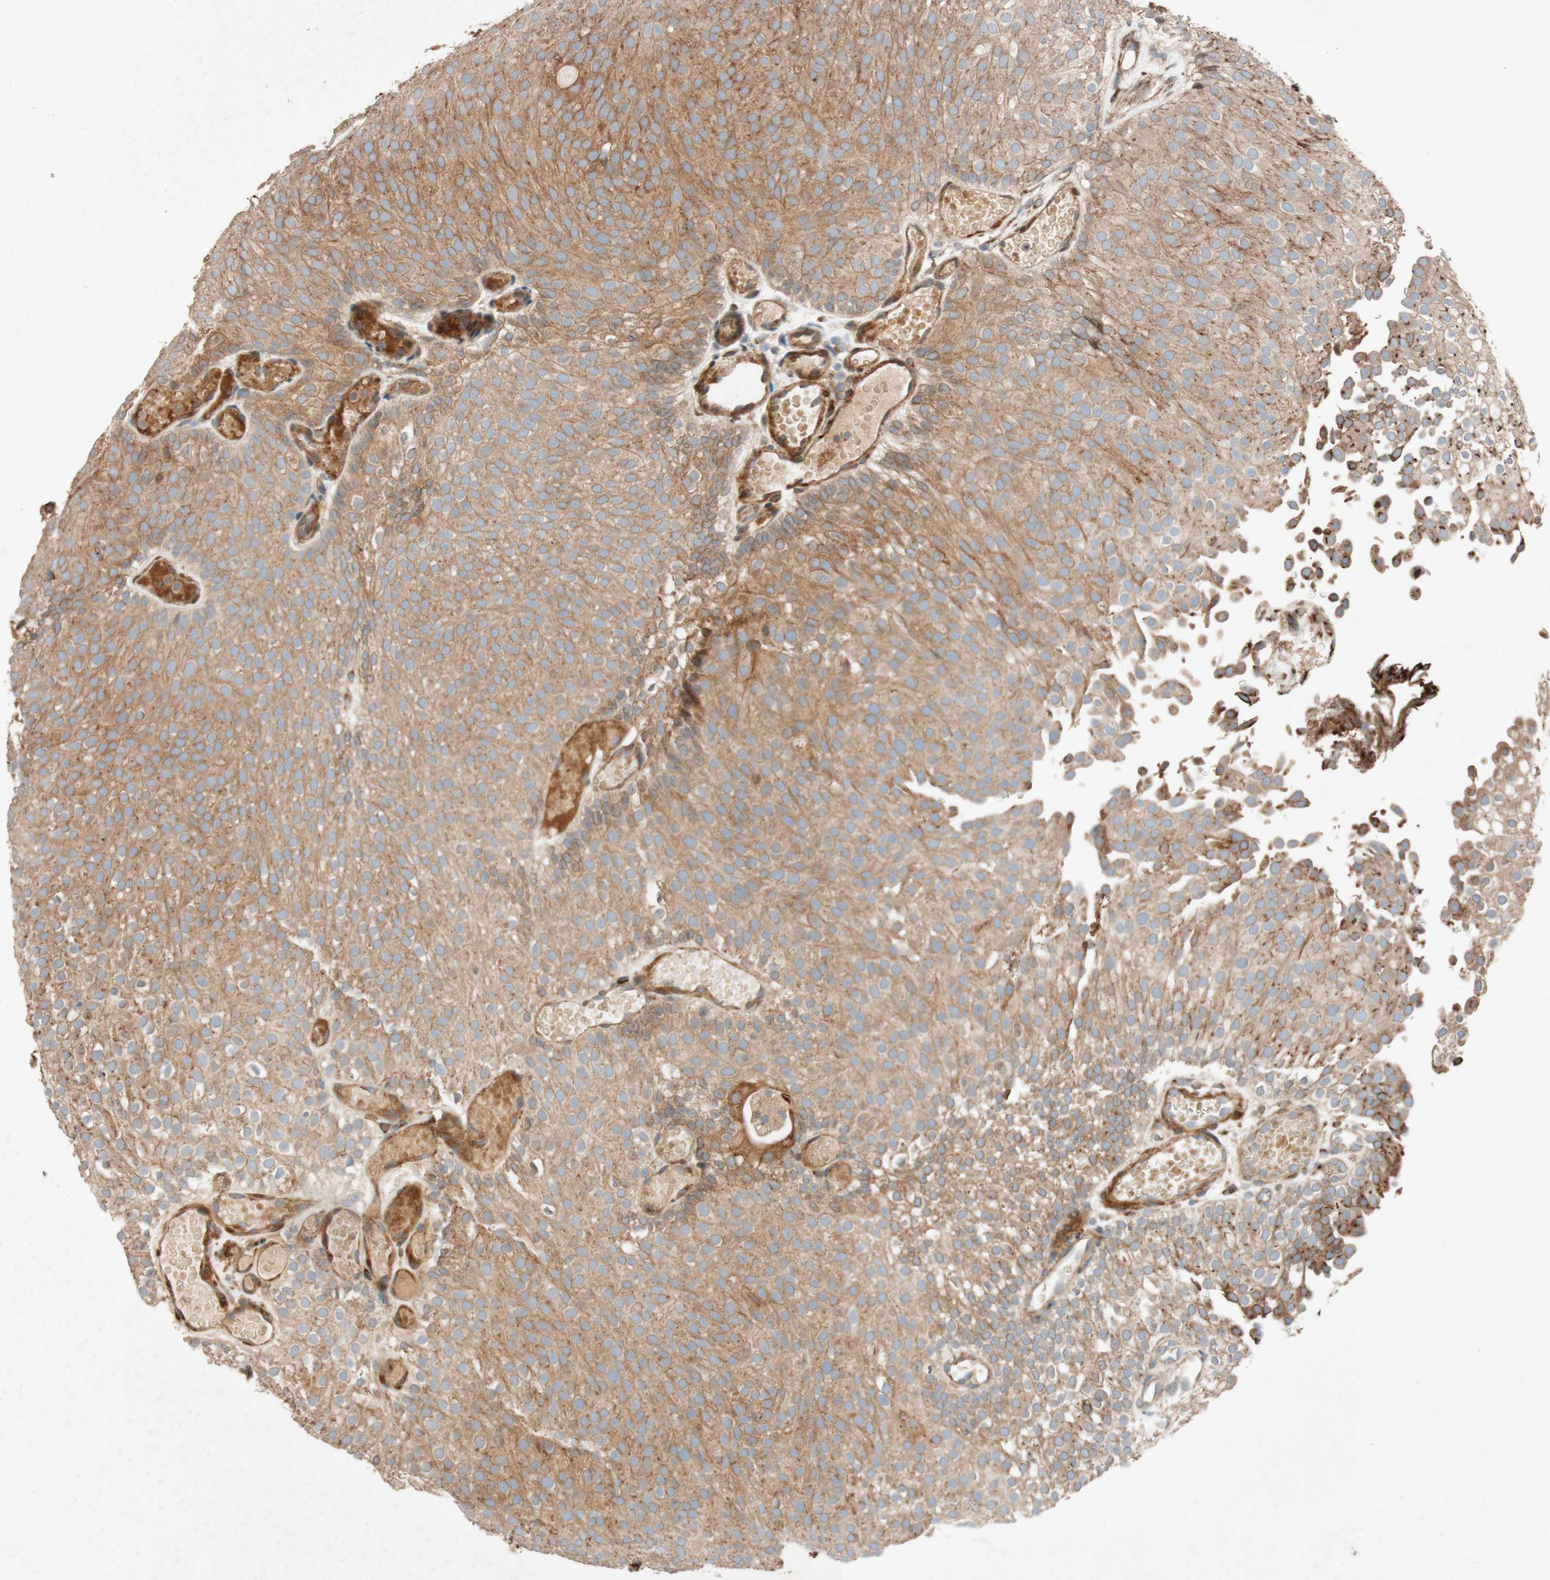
{"staining": {"intensity": "moderate", "quantity": ">75%", "location": "cytoplasmic/membranous,nuclear"}, "tissue": "urothelial cancer", "cell_type": "Tumor cells", "image_type": "cancer", "snomed": [{"axis": "morphology", "description": "Urothelial carcinoma, Low grade"}, {"axis": "topography", "description": "Urinary bladder"}], "caption": "Immunohistochemical staining of human urothelial cancer displays moderate cytoplasmic/membranous and nuclear protein expression in approximately >75% of tumor cells. The staining is performed using DAB (3,3'-diaminobenzidine) brown chromogen to label protein expression. The nuclei are counter-stained blue using hematoxylin.", "gene": "PTPRU", "patient": {"sex": "male", "age": 78}}